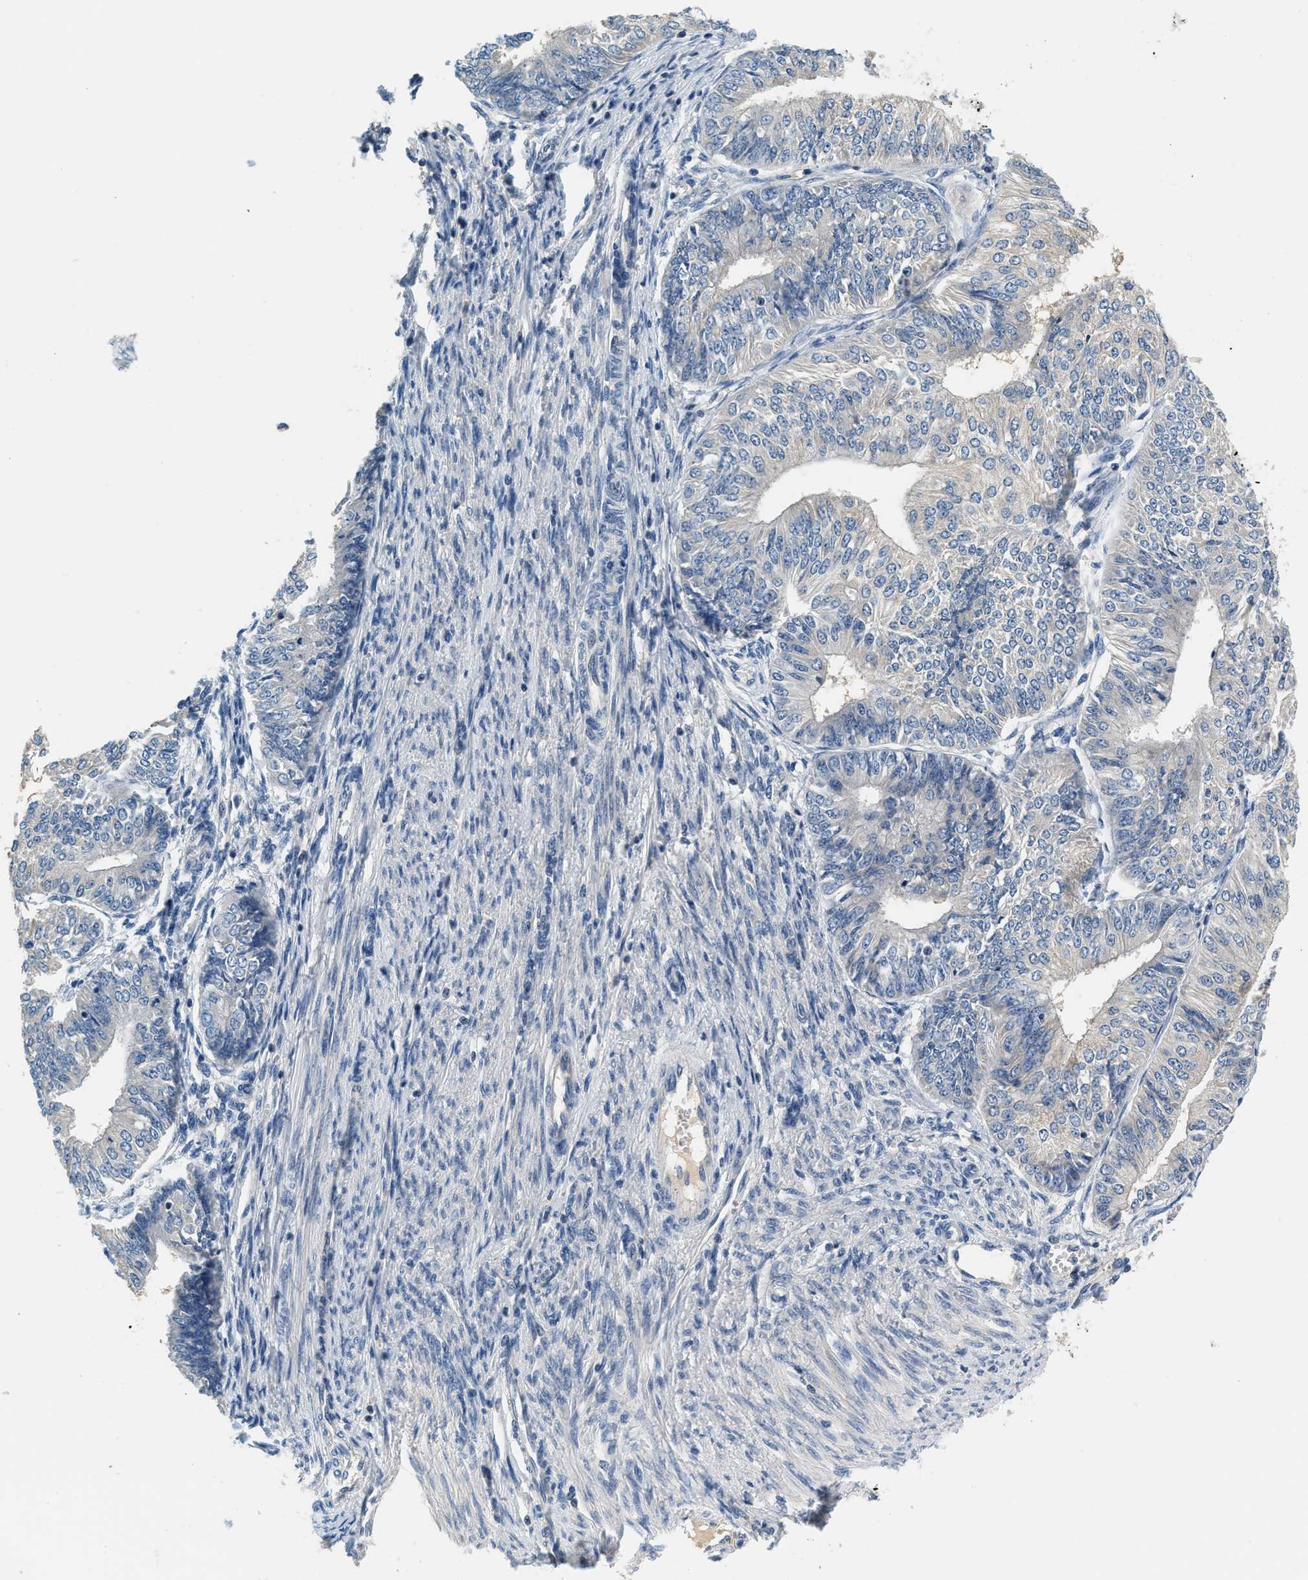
{"staining": {"intensity": "negative", "quantity": "none", "location": "none"}, "tissue": "endometrial cancer", "cell_type": "Tumor cells", "image_type": "cancer", "snomed": [{"axis": "morphology", "description": "Adenocarcinoma, NOS"}, {"axis": "topography", "description": "Endometrium"}], "caption": "Tumor cells are negative for brown protein staining in endometrial adenocarcinoma. The staining is performed using DAB brown chromogen with nuclei counter-stained in using hematoxylin.", "gene": "SLC35E1", "patient": {"sex": "female", "age": 58}}